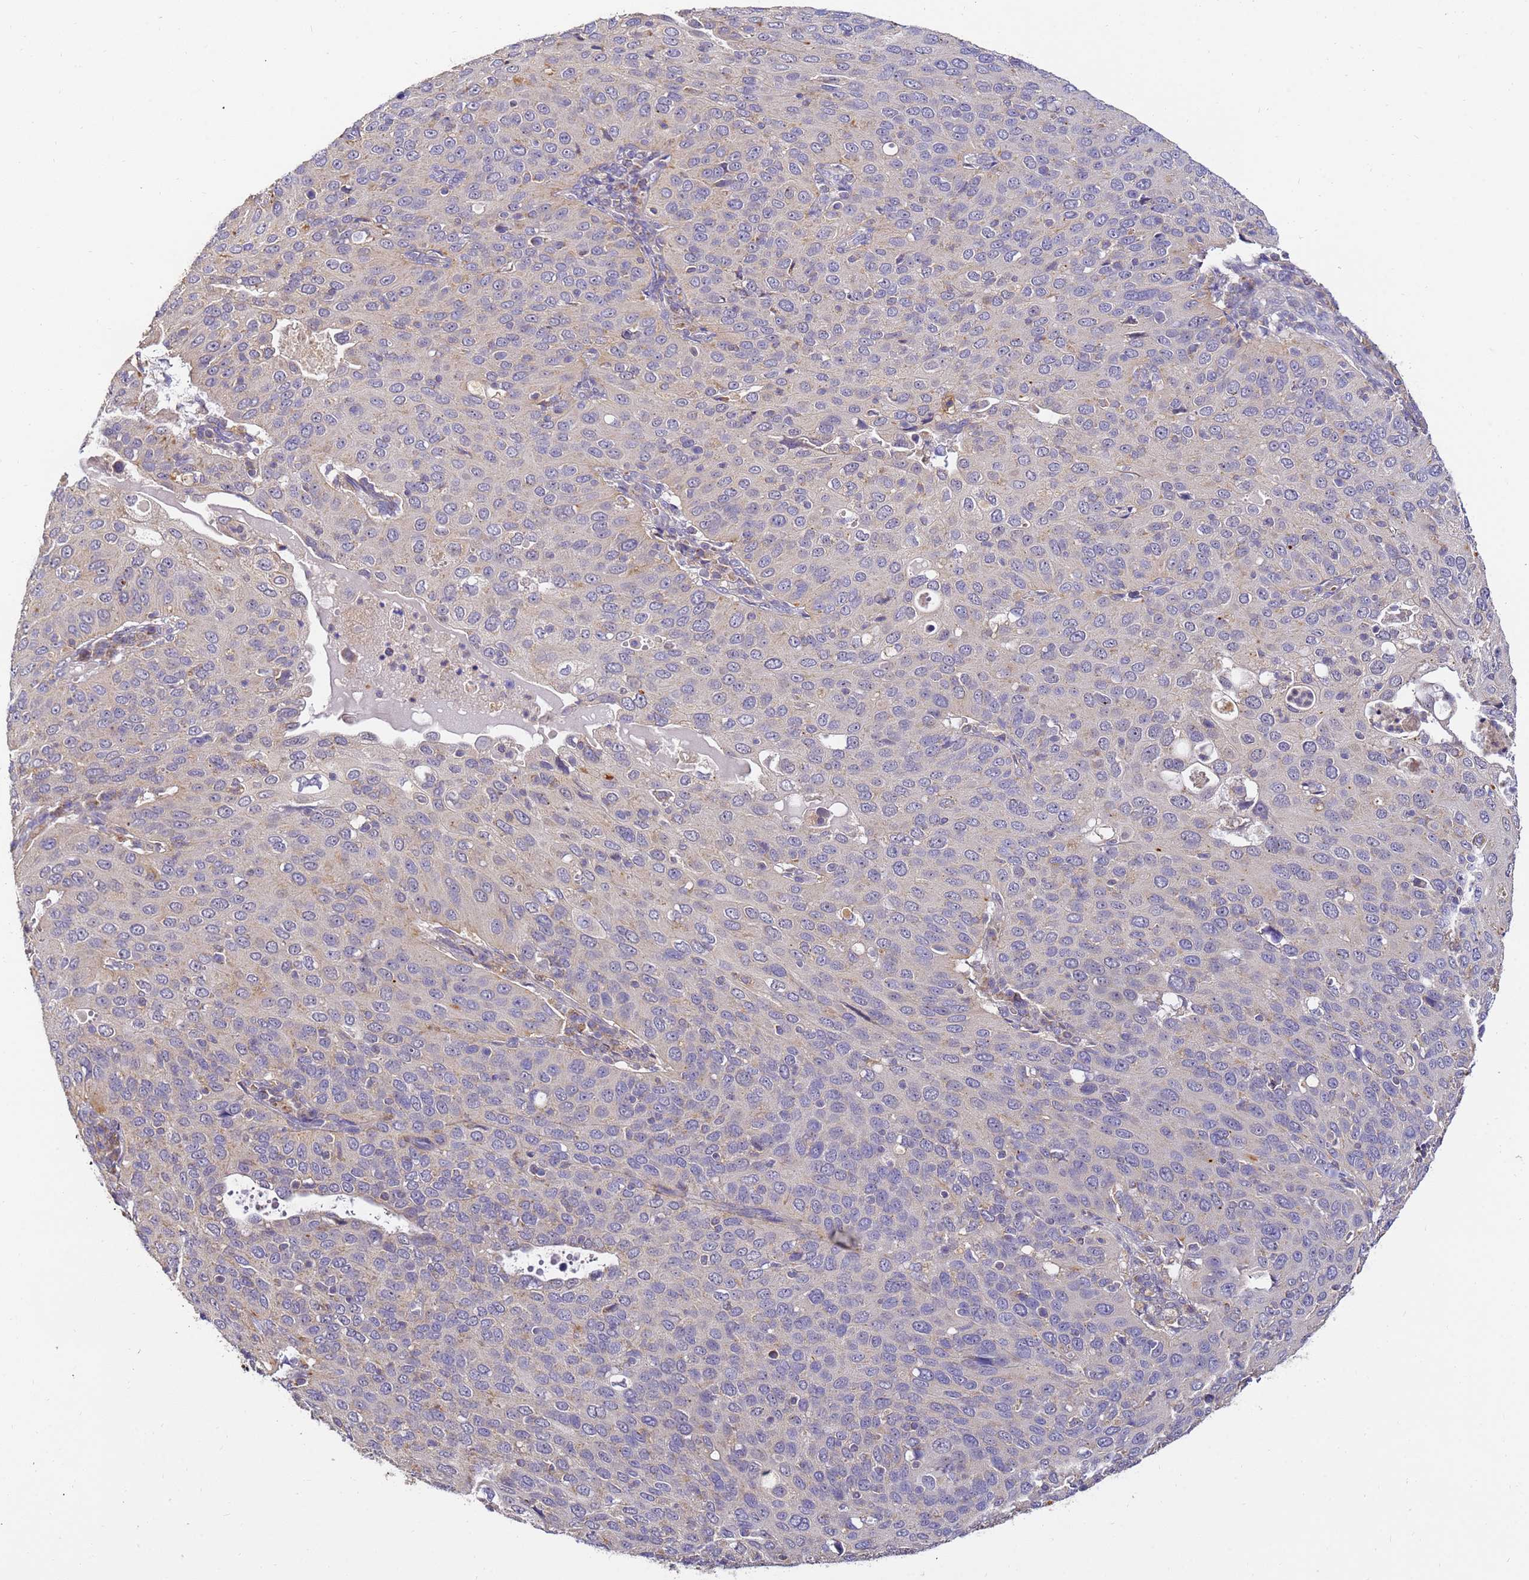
{"staining": {"intensity": "moderate", "quantity": "<25%", "location": "cytoplasmic/membranous"}, "tissue": "cervical cancer", "cell_type": "Tumor cells", "image_type": "cancer", "snomed": [{"axis": "morphology", "description": "Squamous cell carcinoma, NOS"}, {"axis": "topography", "description": "Cervix"}], "caption": "Human squamous cell carcinoma (cervical) stained with a brown dye exhibits moderate cytoplasmic/membranous positive staining in about <25% of tumor cells.", "gene": "ARL8B", "patient": {"sex": "female", "age": 36}}